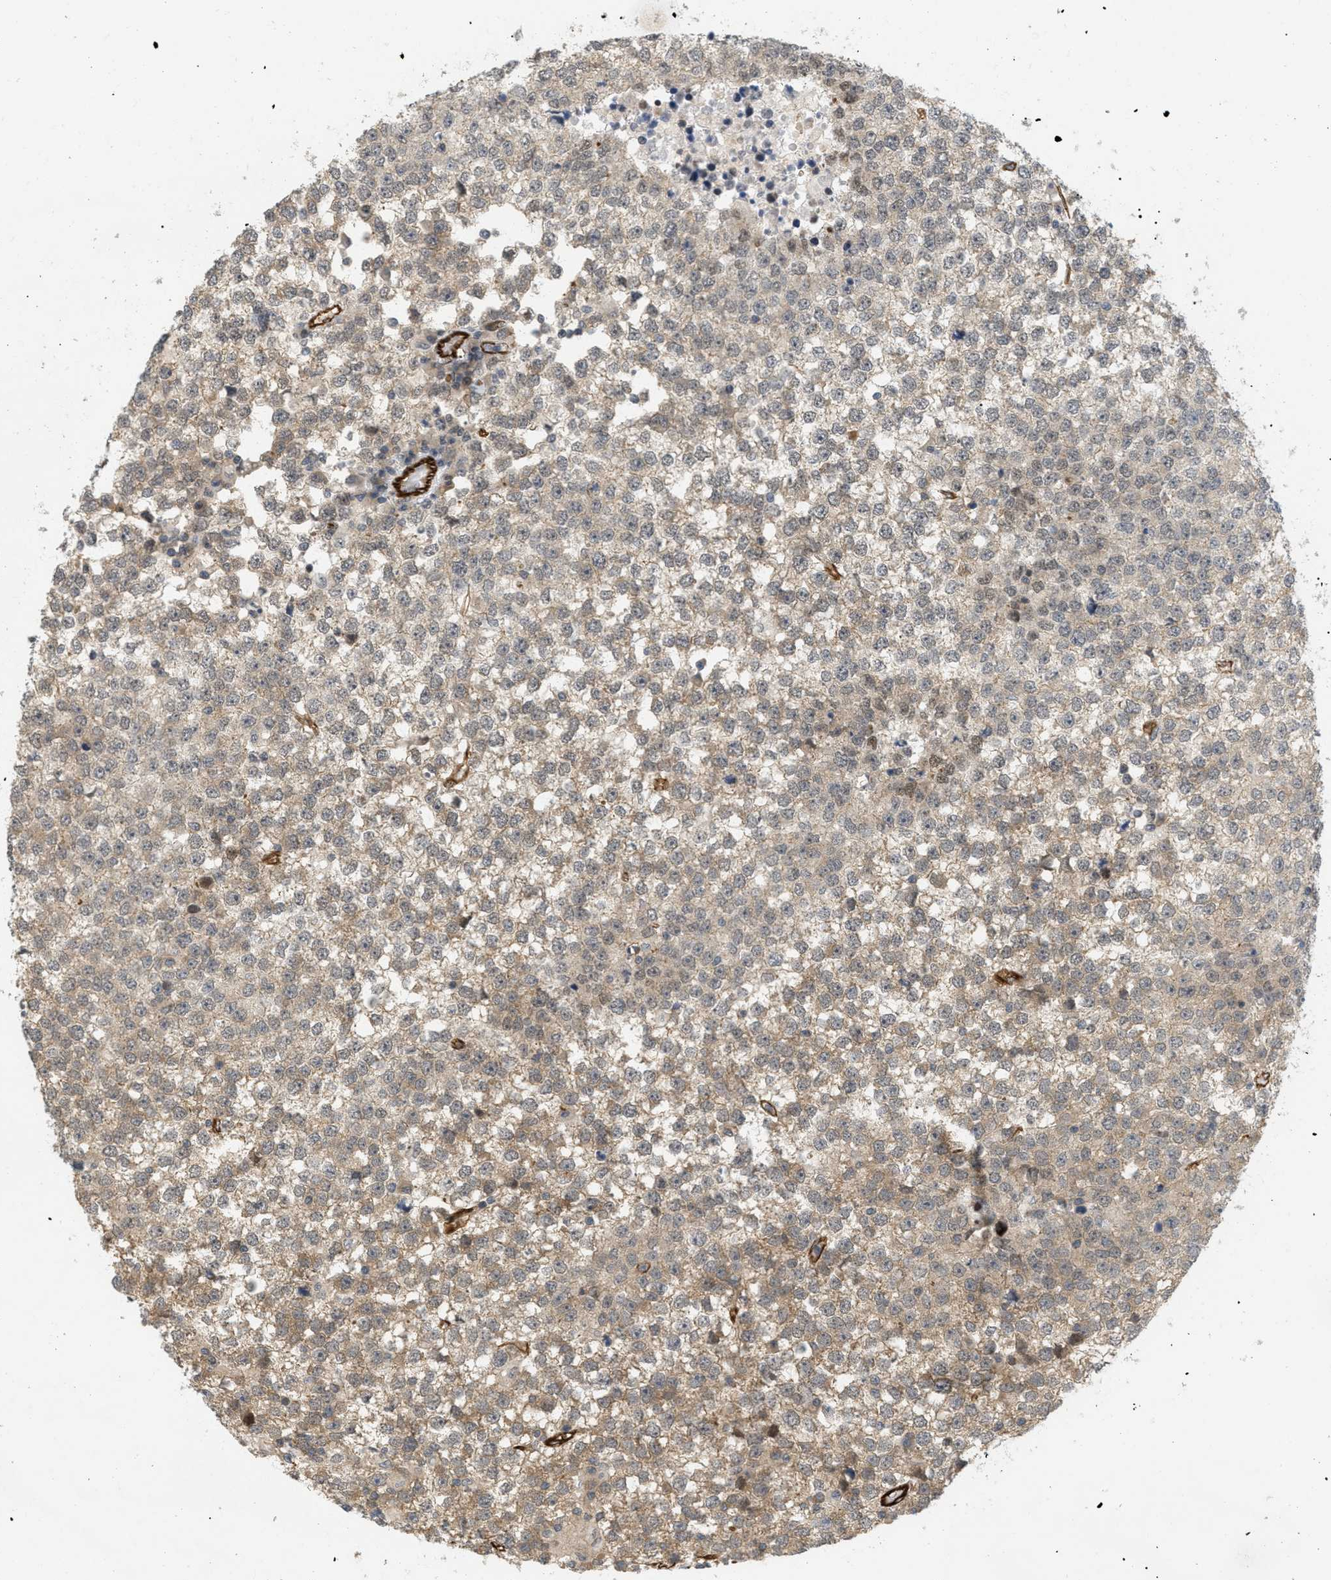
{"staining": {"intensity": "moderate", "quantity": ">75%", "location": "cytoplasmic/membranous"}, "tissue": "testis cancer", "cell_type": "Tumor cells", "image_type": "cancer", "snomed": [{"axis": "morphology", "description": "Seminoma, NOS"}, {"axis": "topography", "description": "Testis"}], "caption": "Immunohistochemistry photomicrograph of human testis seminoma stained for a protein (brown), which shows medium levels of moderate cytoplasmic/membranous positivity in about >75% of tumor cells.", "gene": "PALMD", "patient": {"sex": "male", "age": 65}}